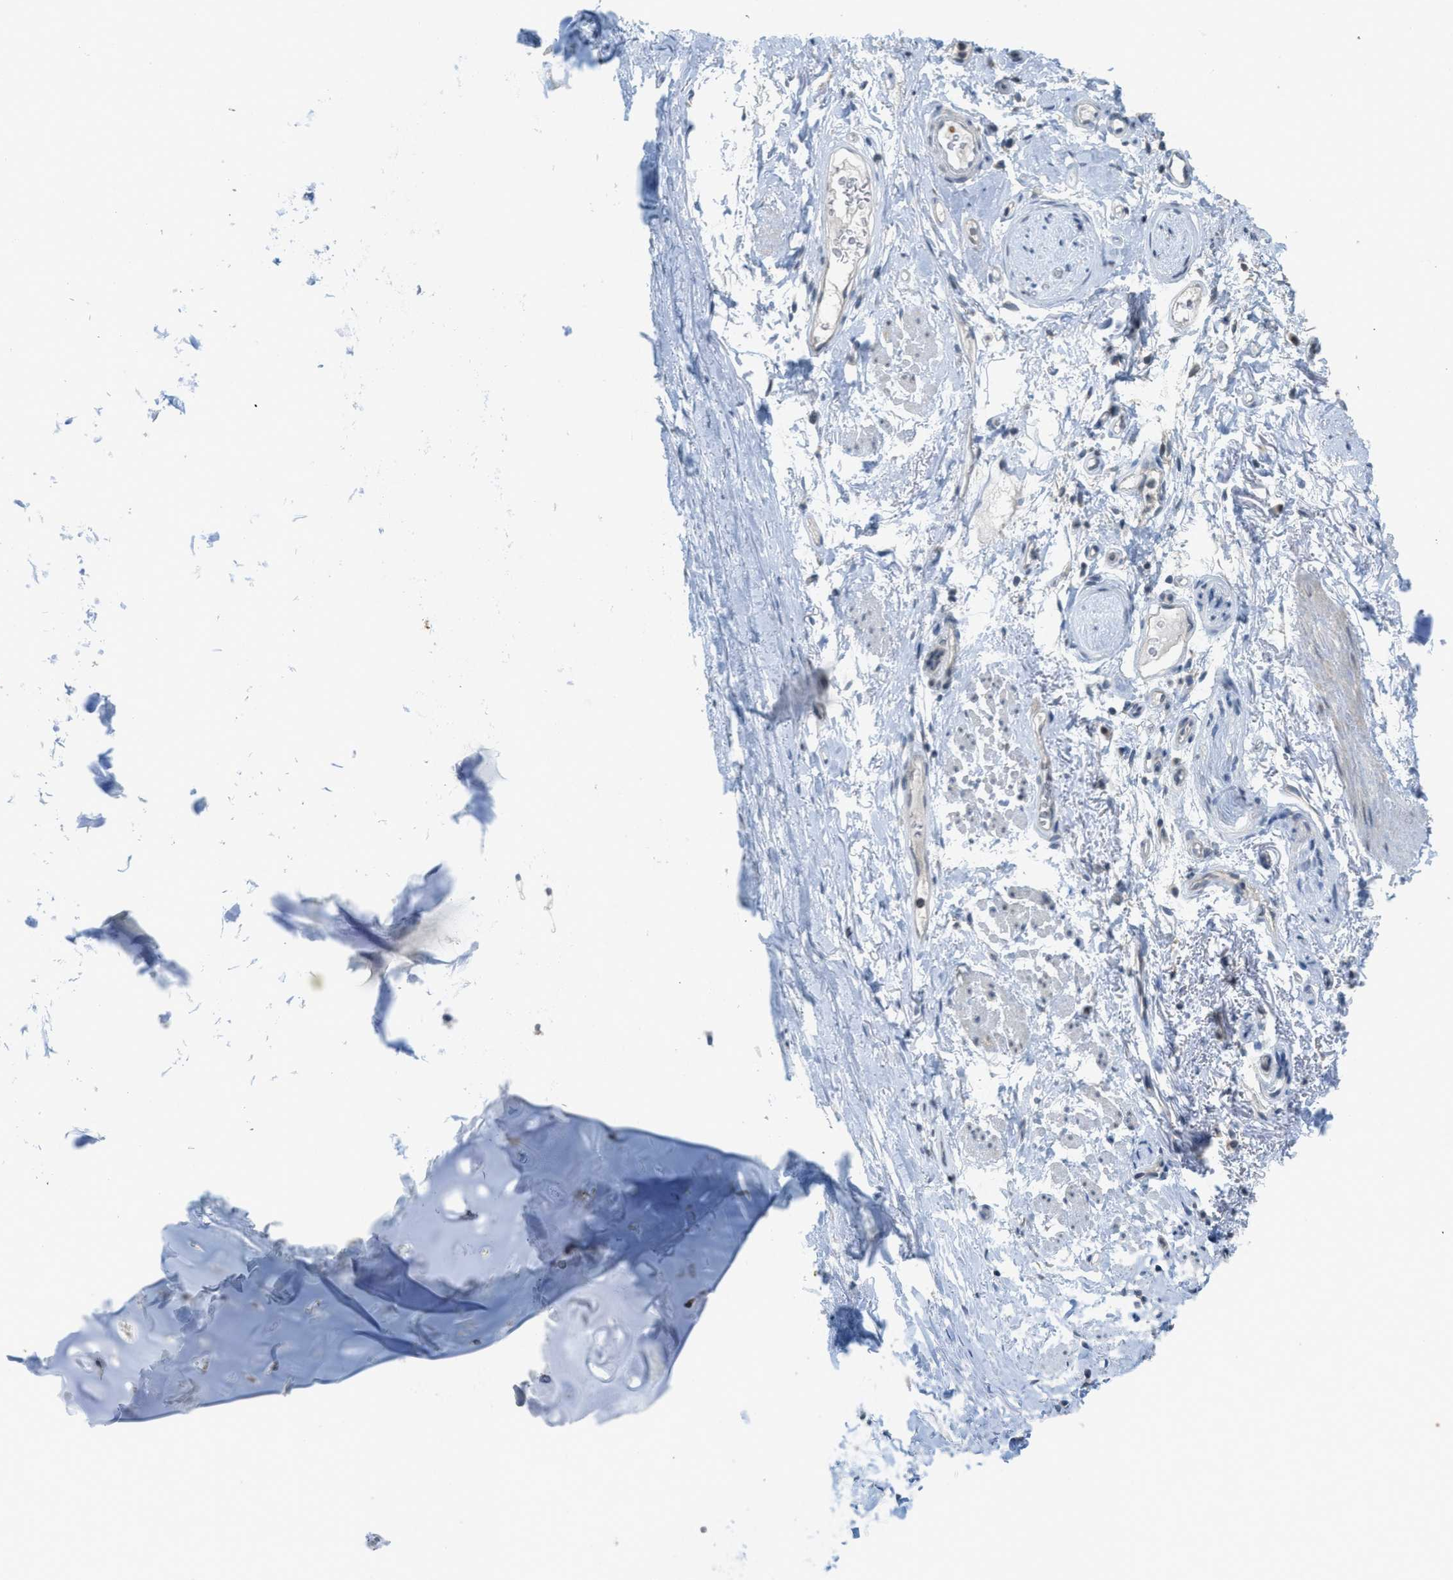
{"staining": {"intensity": "negative", "quantity": "none", "location": "none"}, "tissue": "adipose tissue", "cell_type": "Adipocytes", "image_type": "normal", "snomed": [{"axis": "morphology", "description": "Normal tissue, NOS"}, {"axis": "topography", "description": "Cartilage tissue"}, {"axis": "topography", "description": "Bronchus"}], "caption": "High power microscopy photomicrograph of an IHC micrograph of benign adipose tissue, revealing no significant positivity in adipocytes. Nuclei are stained in blue.", "gene": "TXNDC2", "patient": {"sex": "female", "age": 73}}